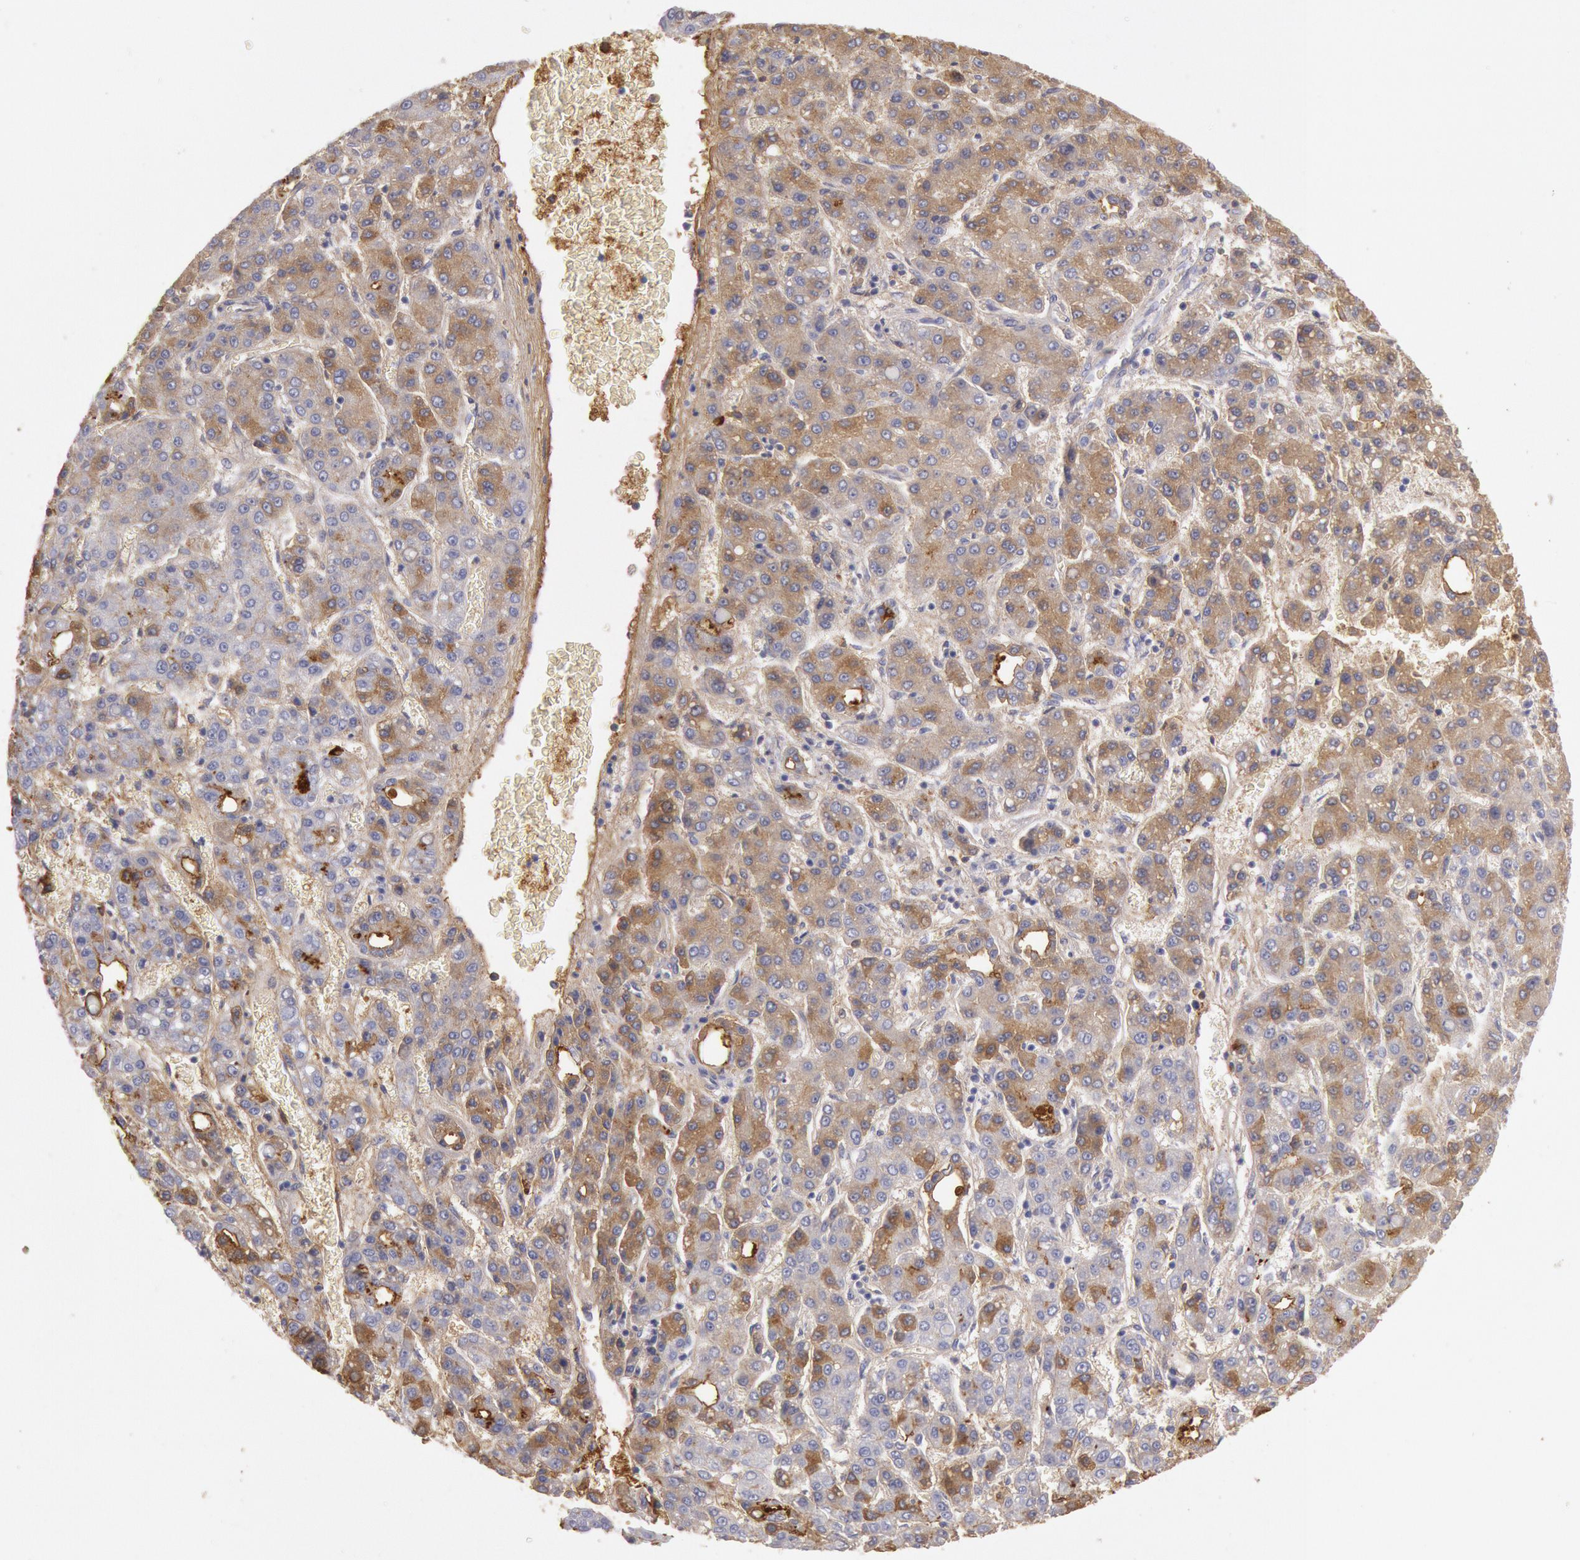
{"staining": {"intensity": "moderate", "quantity": "25%-75%", "location": "cytoplasmic/membranous"}, "tissue": "liver cancer", "cell_type": "Tumor cells", "image_type": "cancer", "snomed": [{"axis": "morphology", "description": "Carcinoma, Hepatocellular, NOS"}, {"axis": "topography", "description": "Liver"}], "caption": "Hepatocellular carcinoma (liver) stained with a brown dye shows moderate cytoplasmic/membranous positive expression in approximately 25%-75% of tumor cells.", "gene": "IGHA1", "patient": {"sex": "male", "age": 69}}